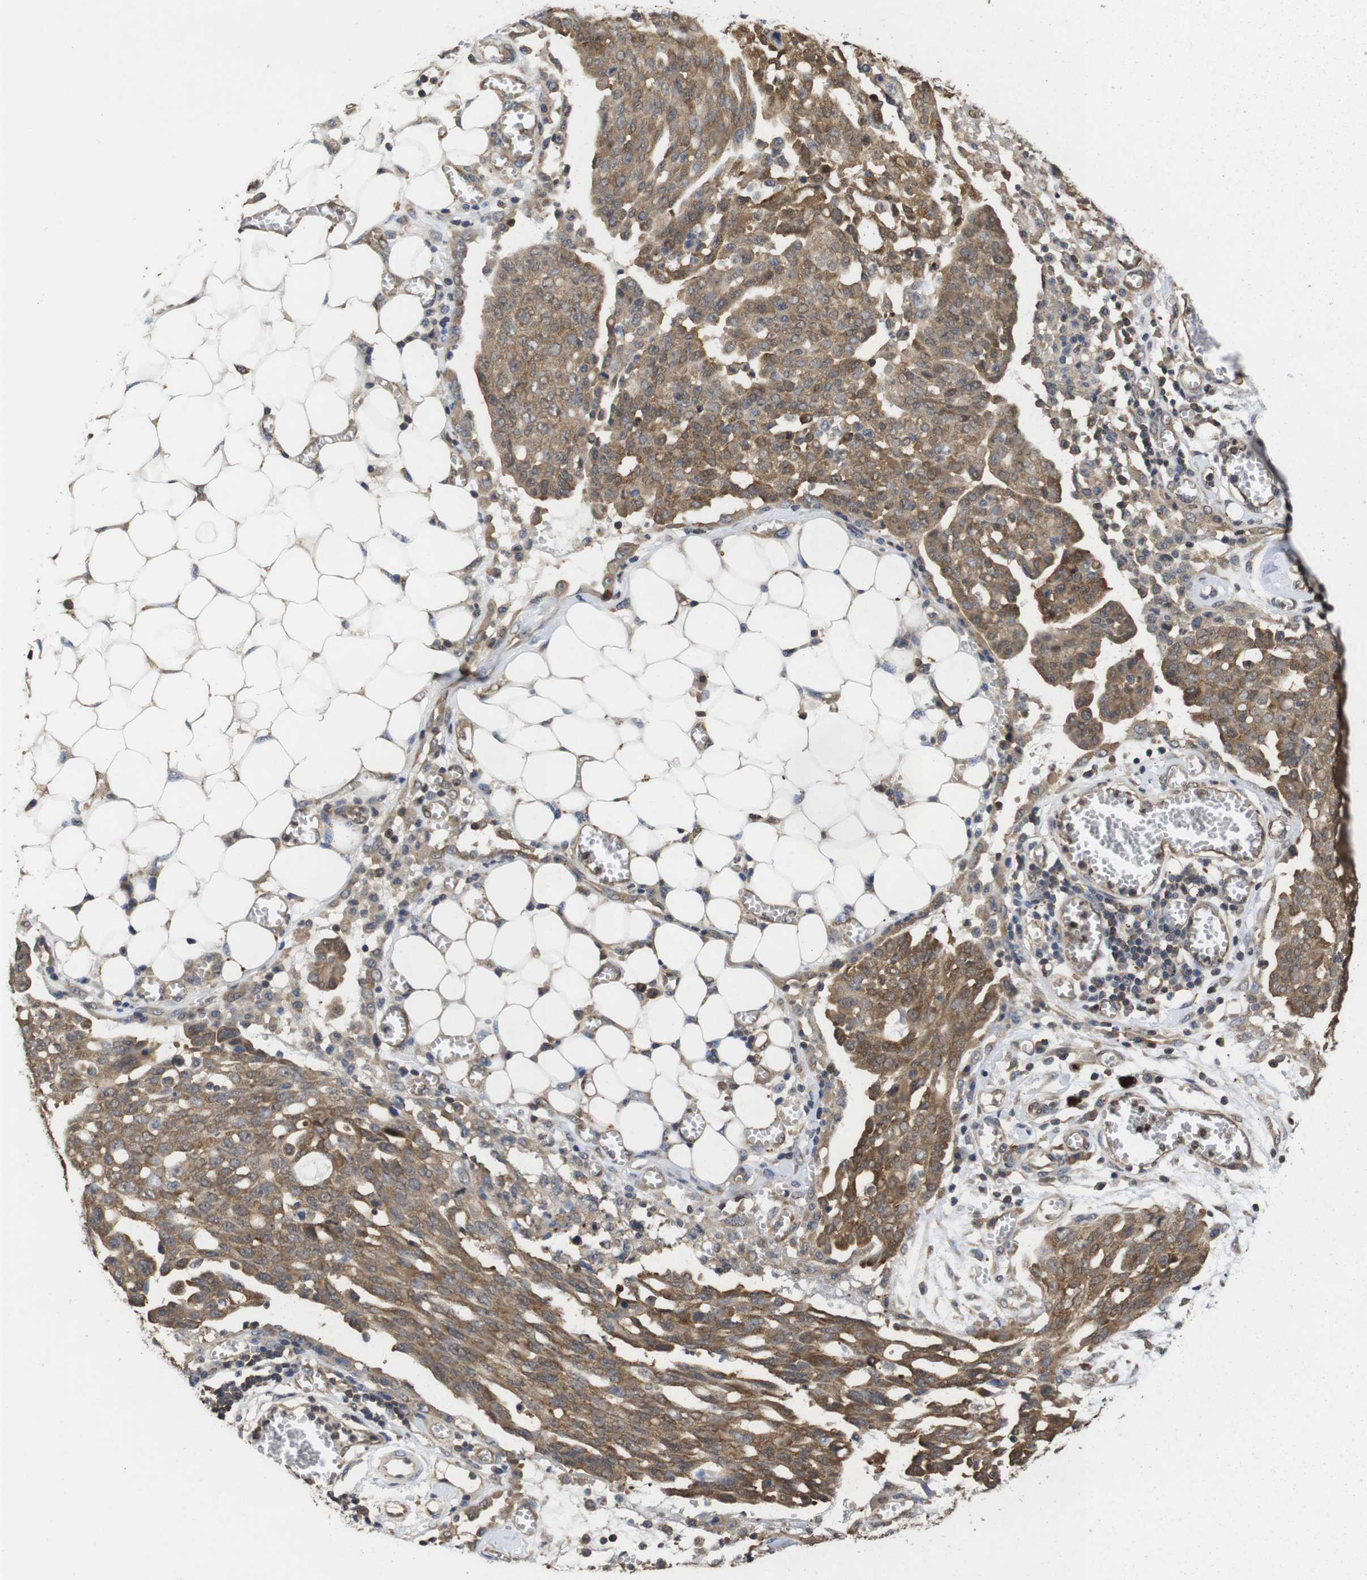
{"staining": {"intensity": "moderate", "quantity": ">75%", "location": "cytoplasmic/membranous"}, "tissue": "ovarian cancer", "cell_type": "Tumor cells", "image_type": "cancer", "snomed": [{"axis": "morphology", "description": "Cystadenocarcinoma, serous, NOS"}, {"axis": "topography", "description": "Soft tissue"}, {"axis": "topography", "description": "Ovary"}], "caption": "Protein staining exhibits moderate cytoplasmic/membranous expression in approximately >75% of tumor cells in ovarian serous cystadenocarcinoma. (Brightfield microscopy of DAB IHC at high magnification).", "gene": "SUMO3", "patient": {"sex": "female", "age": 57}}